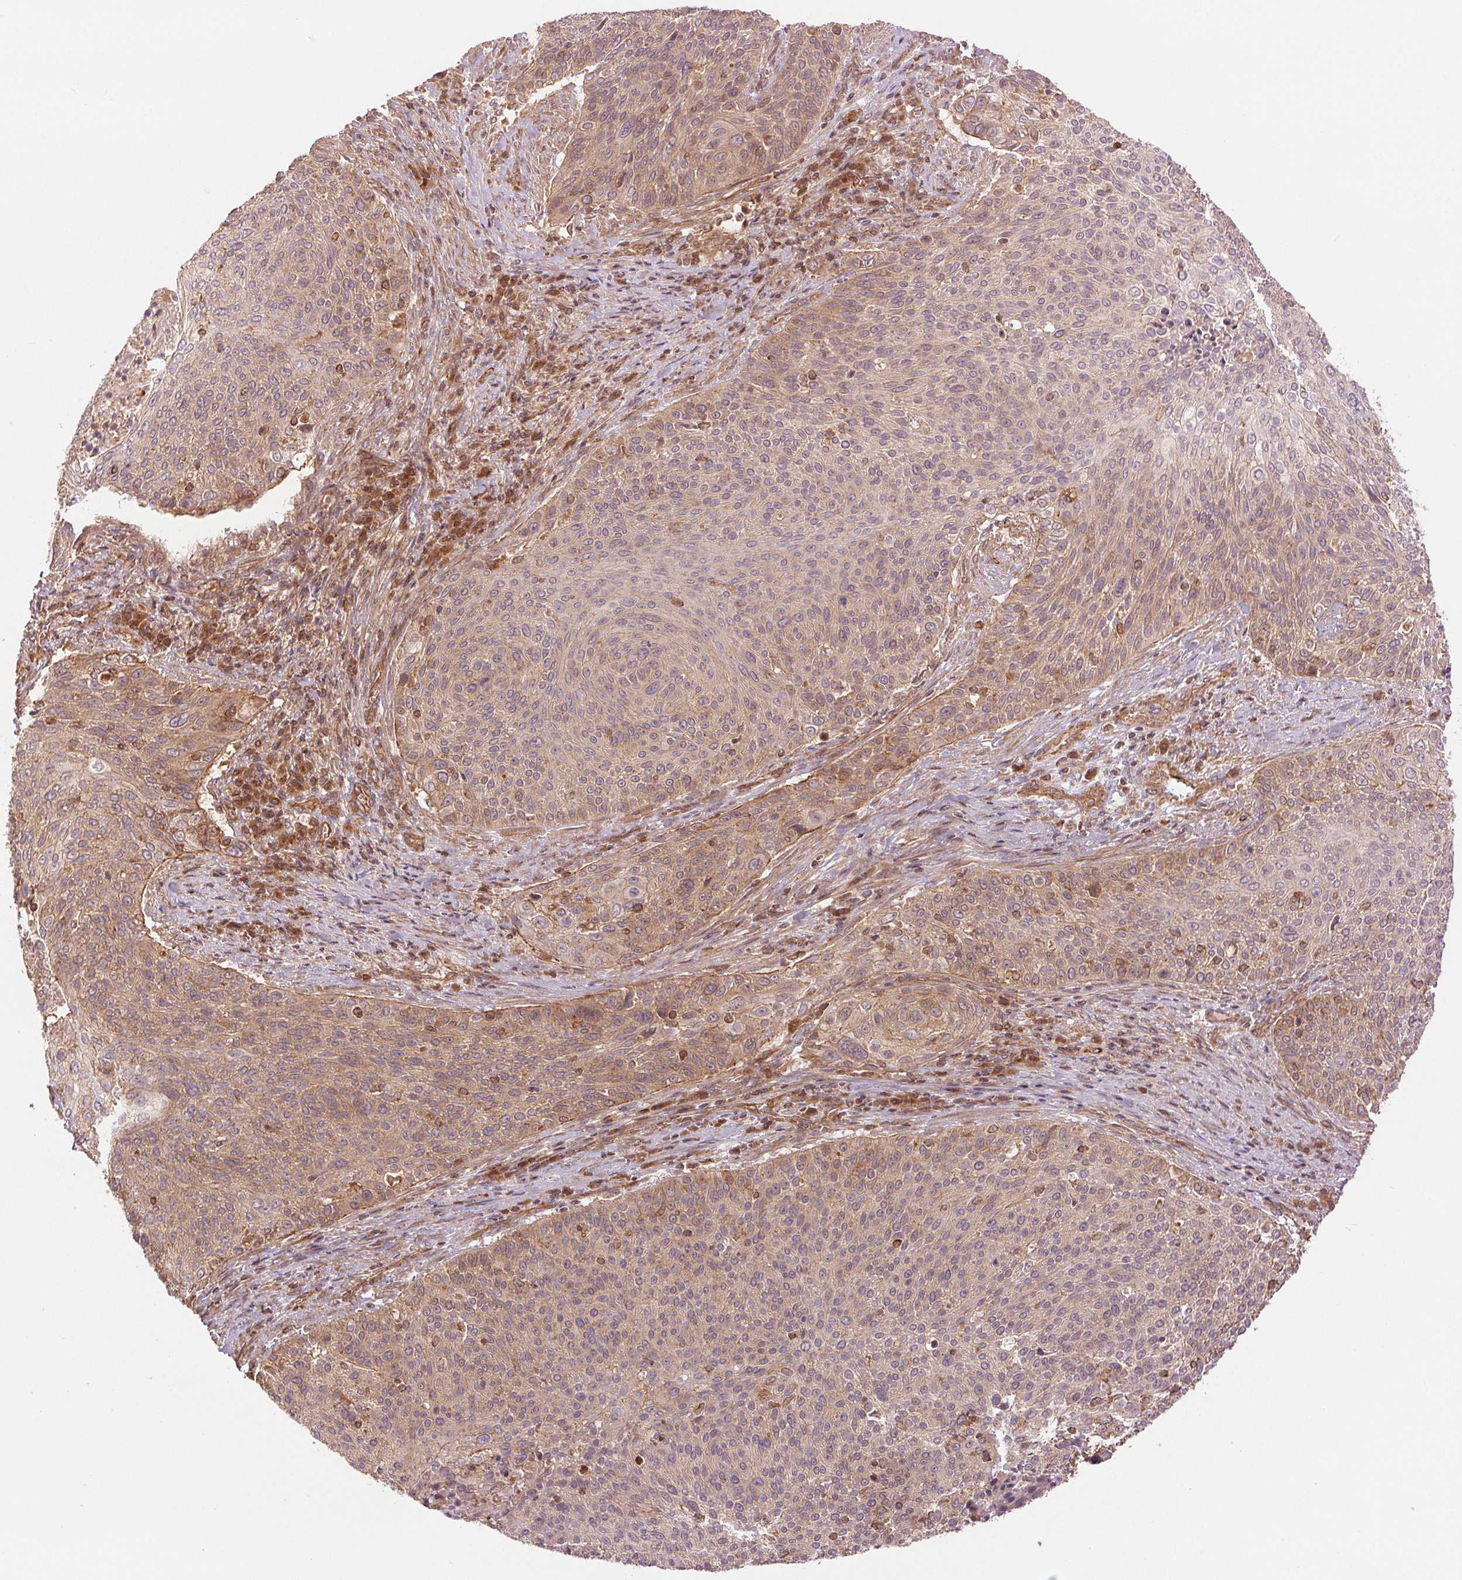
{"staining": {"intensity": "weak", "quantity": ">75%", "location": "cytoplasmic/membranous"}, "tissue": "cervical cancer", "cell_type": "Tumor cells", "image_type": "cancer", "snomed": [{"axis": "morphology", "description": "Squamous cell carcinoma, NOS"}, {"axis": "topography", "description": "Cervix"}], "caption": "A histopathology image of human cervical cancer (squamous cell carcinoma) stained for a protein shows weak cytoplasmic/membranous brown staining in tumor cells.", "gene": "STARD7", "patient": {"sex": "female", "age": 31}}